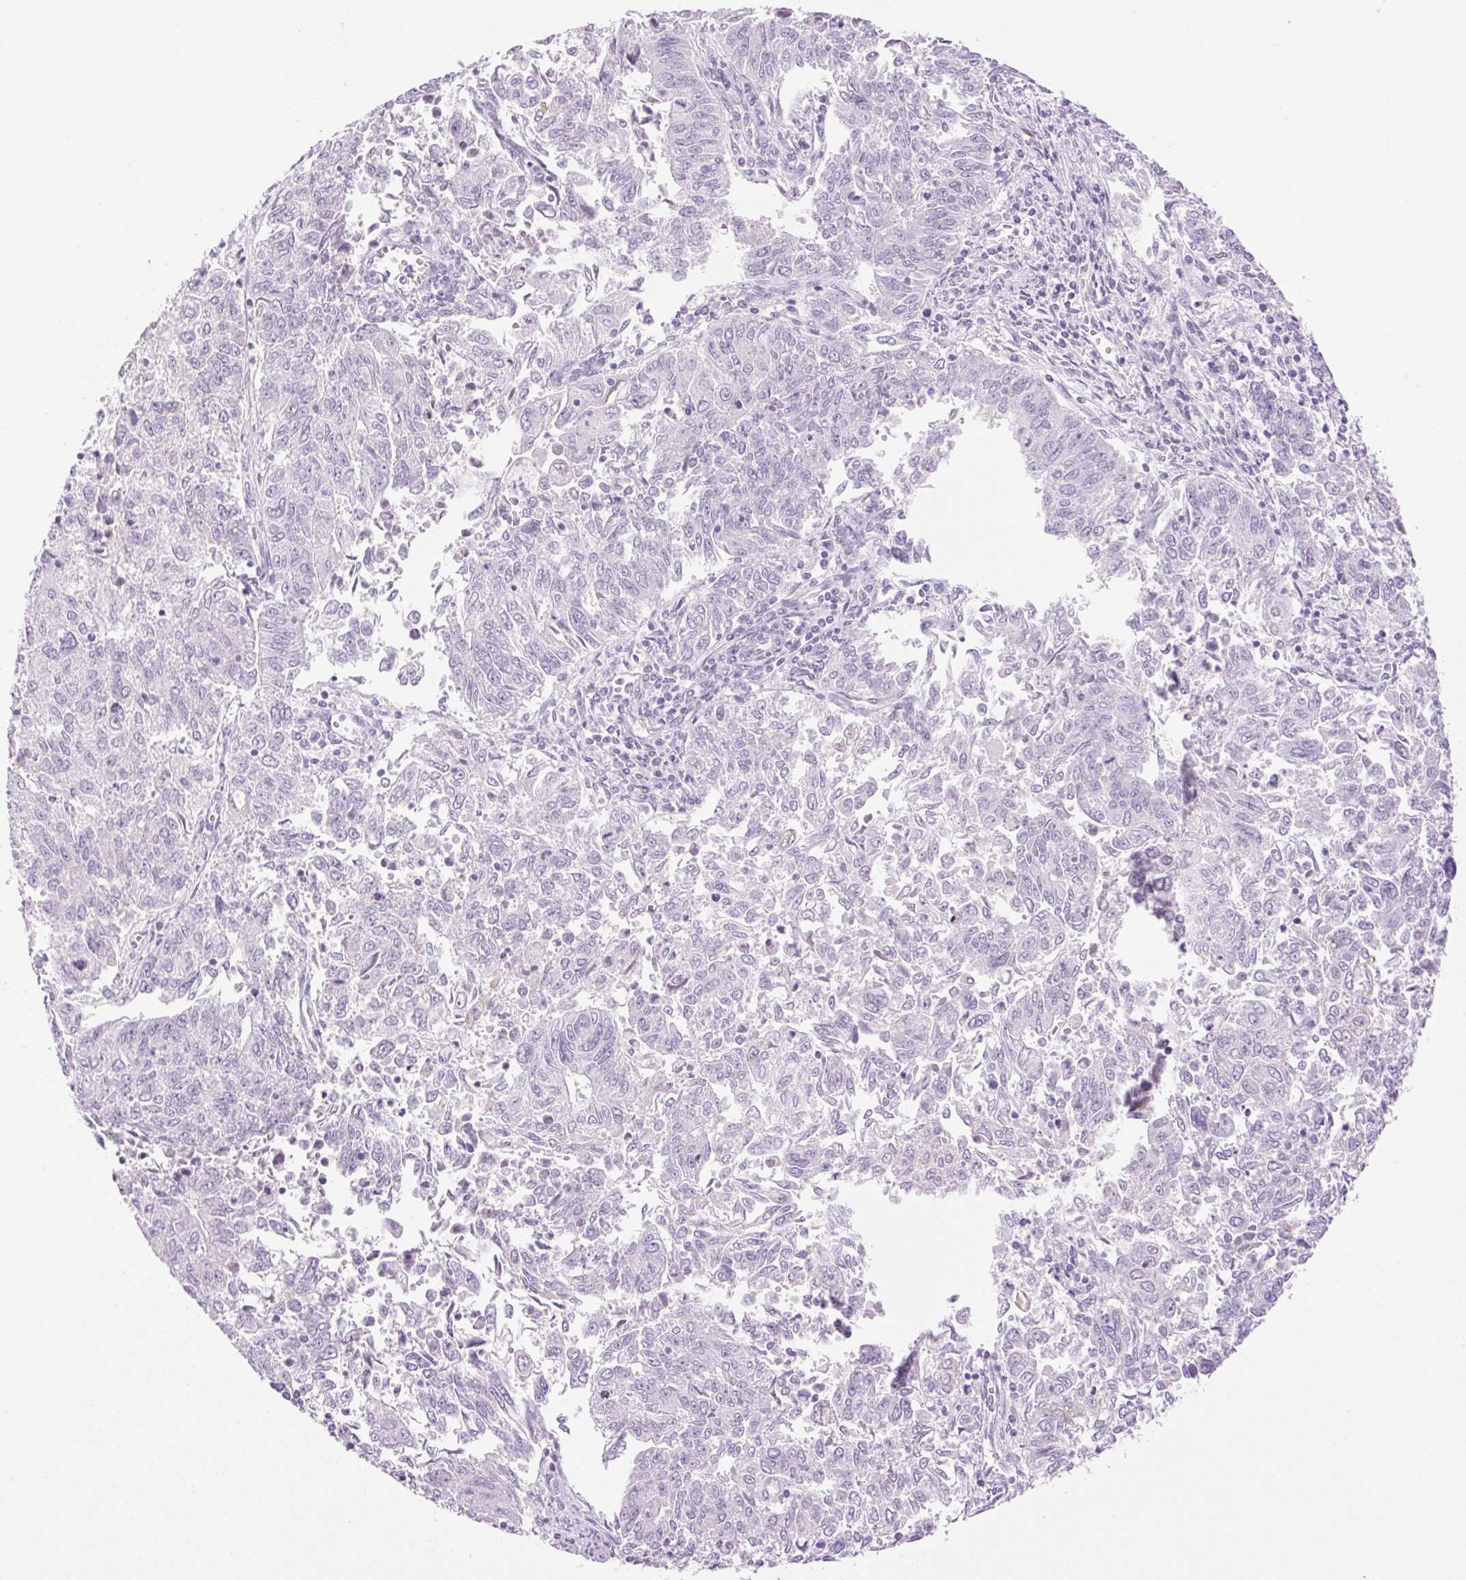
{"staining": {"intensity": "negative", "quantity": "none", "location": "none"}, "tissue": "endometrial cancer", "cell_type": "Tumor cells", "image_type": "cancer", "snomed": [{"axis": "morphology", "description": "Adenocarcinoma, NOS"}, {"axis": "topography", "description": "Endometrium"}], "caption": "The image displays no staining of tumor cells in endometrial cancer (adenocarcinoma).", "gene": "SP140L", "patient": {"sex": "female", "age": 42}}